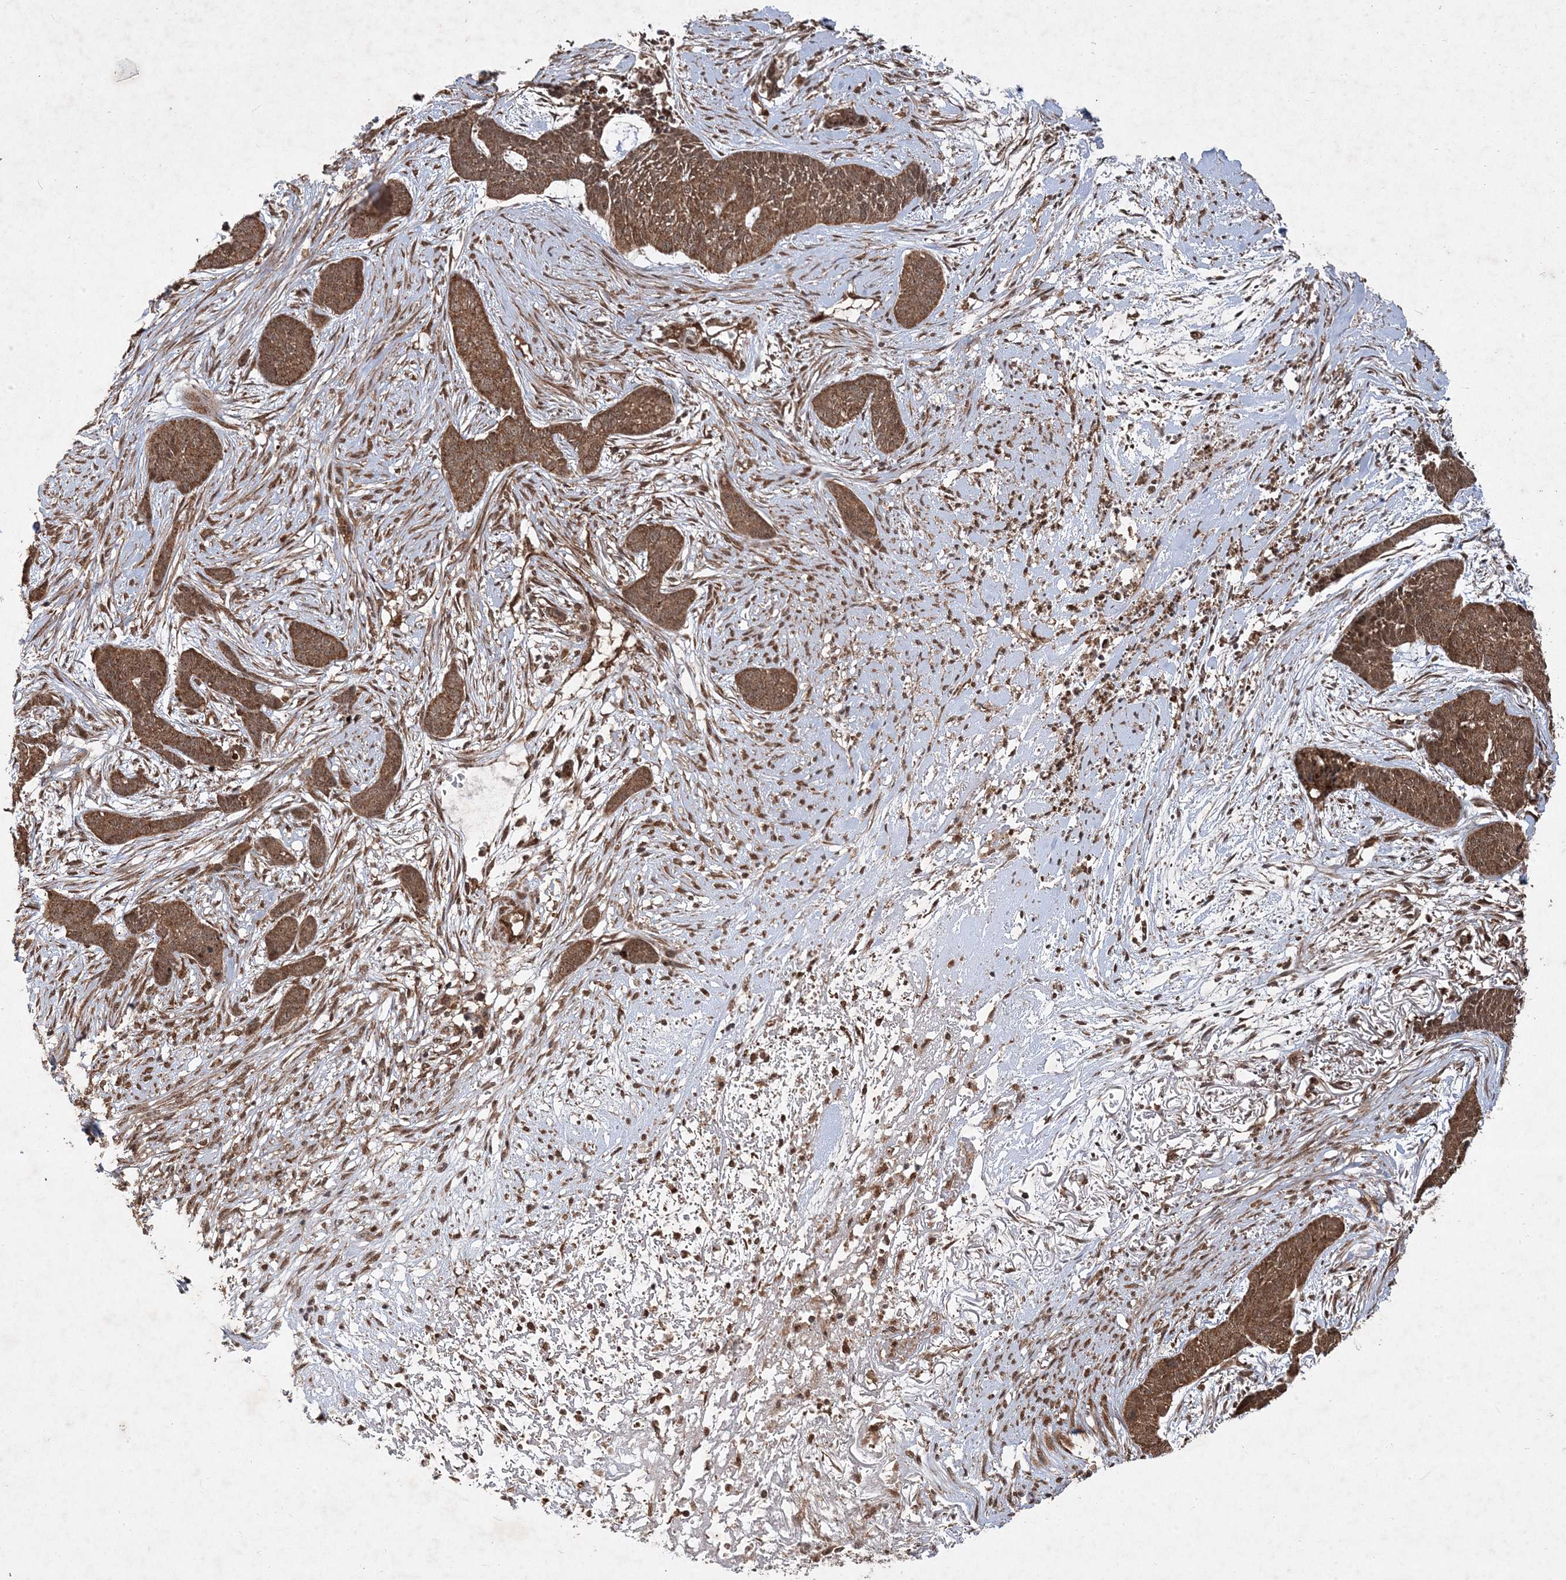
{"staining": {"intensity": "moderate", "quantity": ">75%", "location": "cytoplasmic/membranous,nuclear"}, "tissue": "skin cancer", "cell_type": "Tumor cells", "image_type": "cancer", "snomed": [{"axis": "morphology", "description": "Basal cell carcinoma"}, {"axis": "topography", "description": "Skin"}], "caption": "Immunohistochemistry (IHC) of human skin basal cell carcinoma demonstrates medium levels of moderate cytoplasmic/membranous and nuclear positivity in about >75% of tumor cells.", "gene": "PLEKHM2", "patient": {"sex": "female", "age": 64}}